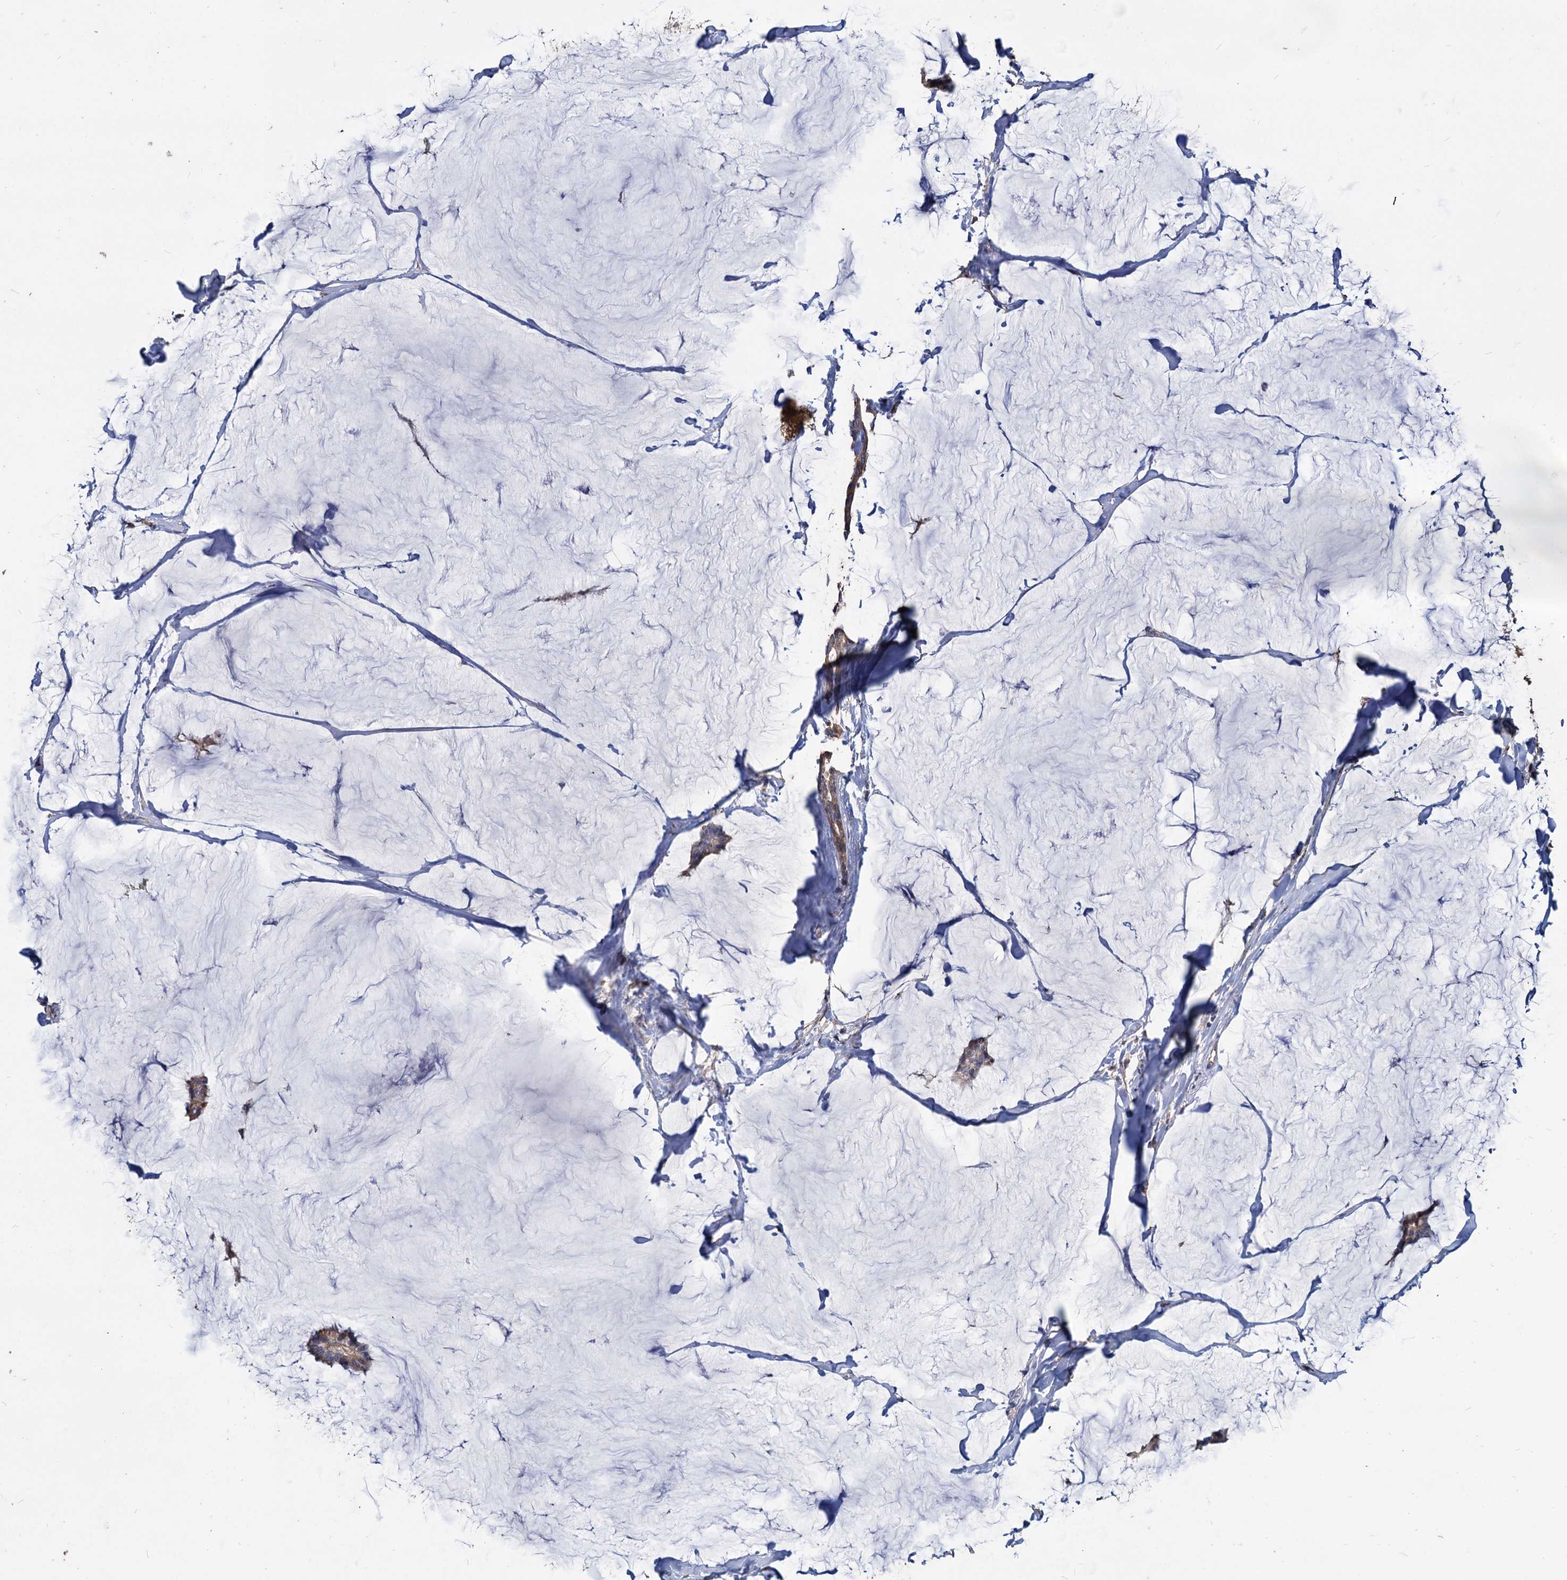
{"staining": {"intensity": "weak", "quantity": ">75%", "location": "cytoplasmic/membranous"}, "tissue": "breast cancer", "cell_type": "Tumor cells", "image_type": "cancer", "snomed": [{"axis": "morphology", "description": "Duct carcinoma"}, {"axis": "topography", "description": "Breast"}], "caption": "Protein expression by immunohistochemistry (IHC) displays weak cytoplasmic/membranous positivity in about >75% of tumor cells in breast cancer. The staining was performed using DAB (3,3'-diaminobenzidine), with brown indicating positive protein expression. Nuclei are stained blue with hematoxylin.", "gene": "DEPDC4", "patient": {"sex": "female", "age": 93}}